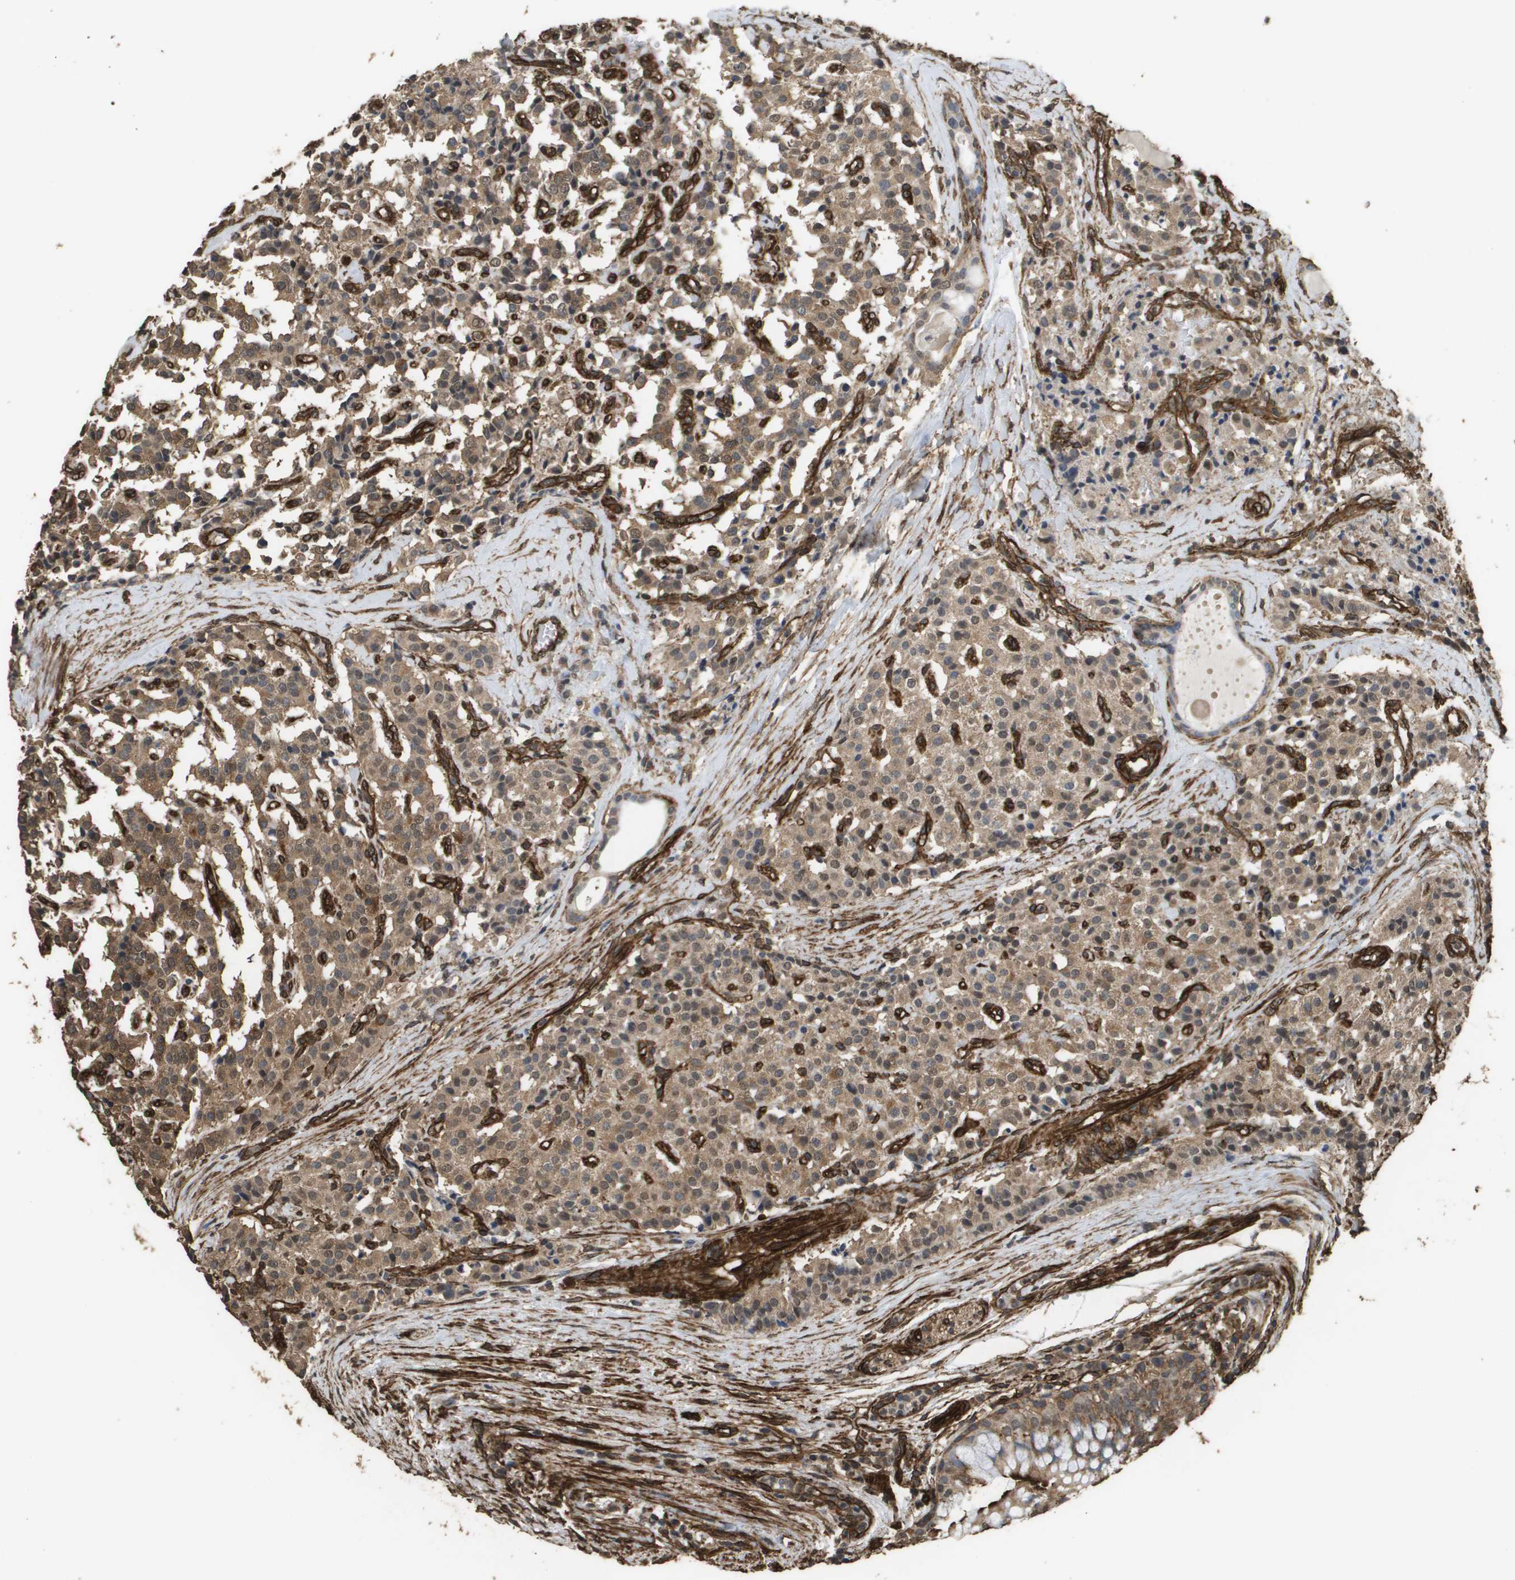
{"staining": {"intensity": "moderate", "quantity": ">75%", "location": "cytoplasmic/membranous,nuclear"}, "tissue": "carcinoid", "cell_type": "Tumor cells", "image_type": "cancer", "snomed": [{"axis": "morphology", "description": "Carcinoid, malignant, NOS"}, {"axis": "topography", "description": "Lung"}], "caption": "Immunohistochemical staining of human carcinoid exhibits moderate cytoplasmic/membranous and nuclear protein expression in about >75% of tumor cells. (brown staining indicates protein expression, while blue staining denotes nuclei).", "gene": "AAMP", "patient": {"sex": "male", "age": 30}}